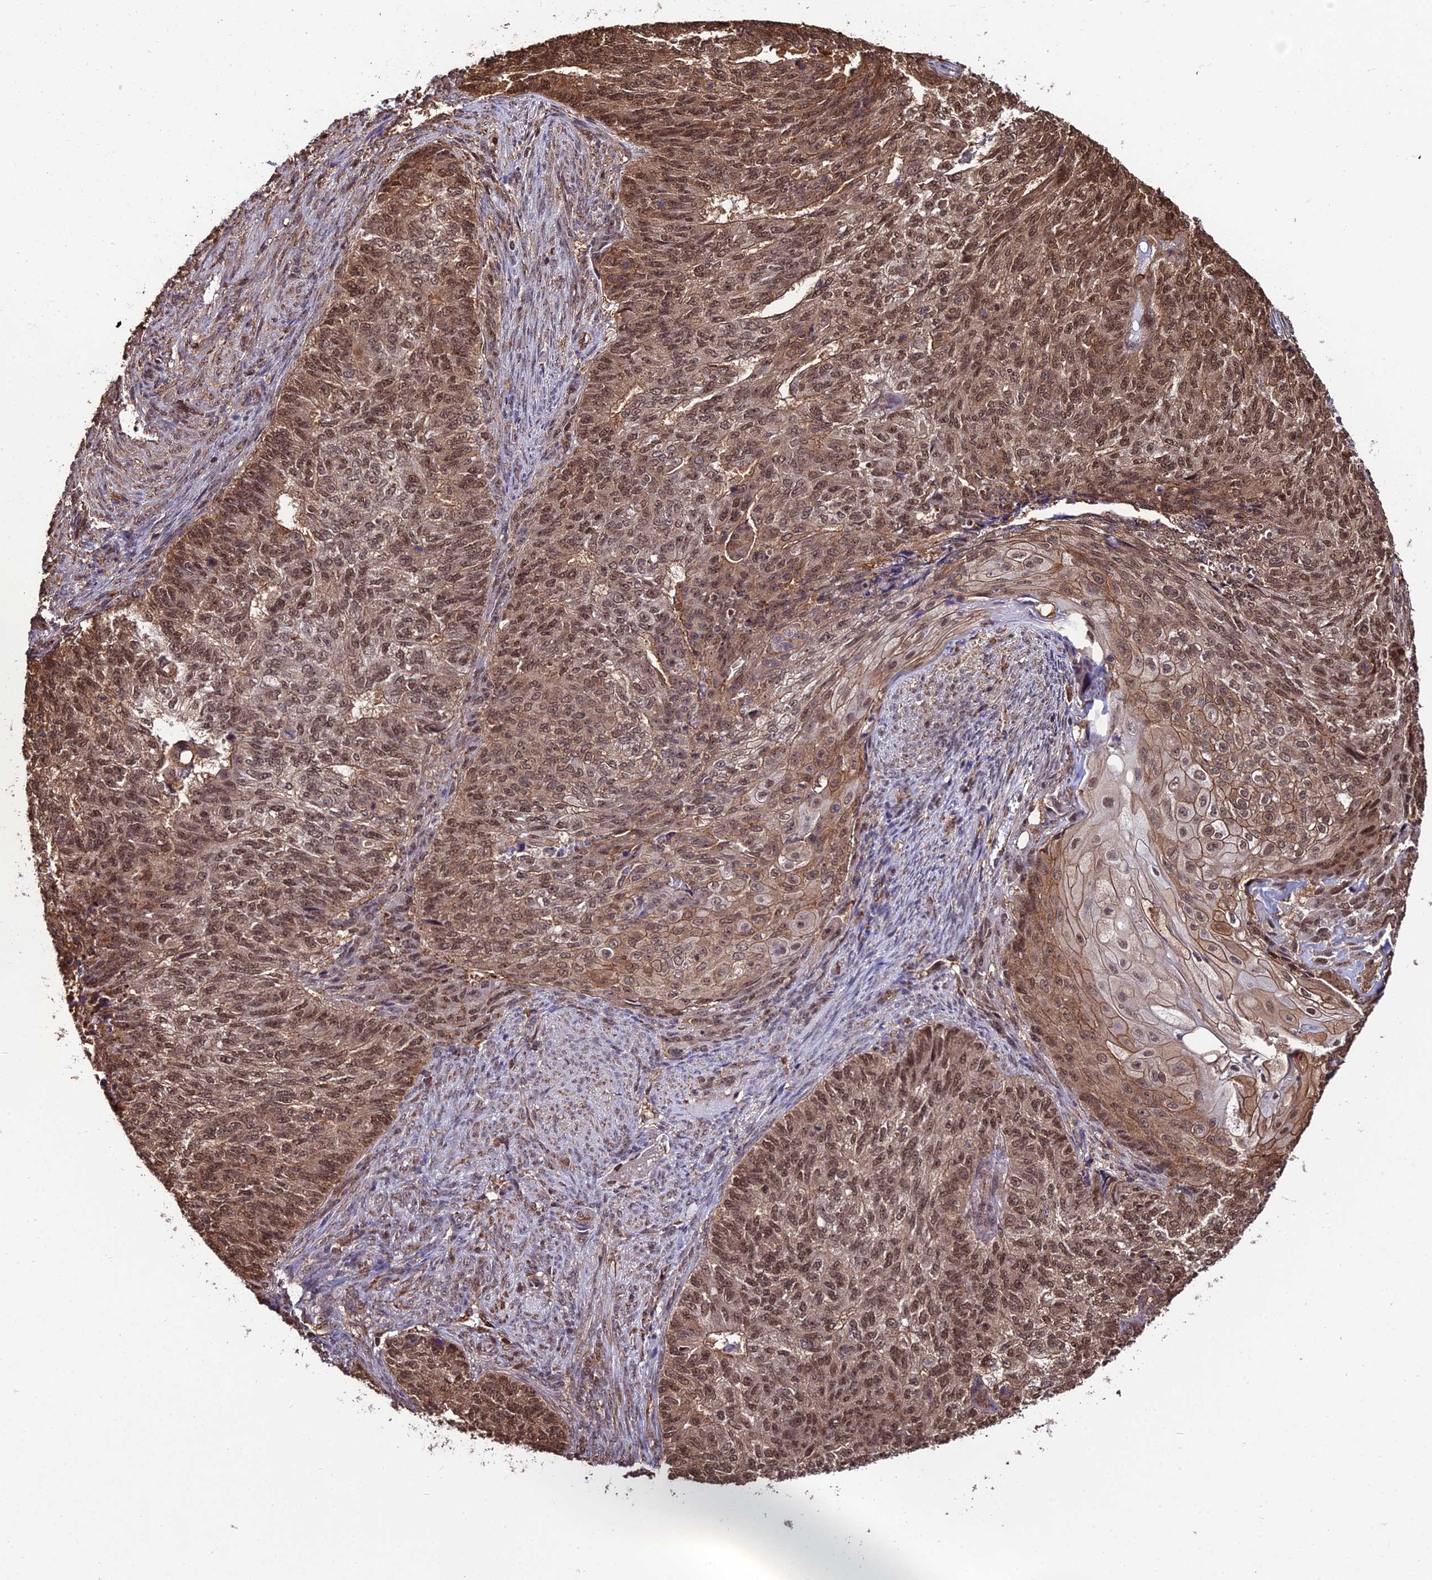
{"staining": {"intensity": "moderate", "quantity": ">75%", "location": "cytoplasmic/membranous,nuclear"}, "tissue": "endometrial cancer", "cell_type": "Tumor cells", "image_type": "cancer", "snomed": [{"axis": "morphology", "description": "Adenocarcinoma, NOS"}, {"axis": "topography", "description": "Endometrium"}], "caption": "Immunohistochemical staining of human endometrial adenocarcinoma reveals moderate cytoplasmic/membranous and nuclear protein staining in approximately >75% of tumor cells.", "gene": "PPP4C", "patient": {"sex": "female", "age": 32}}